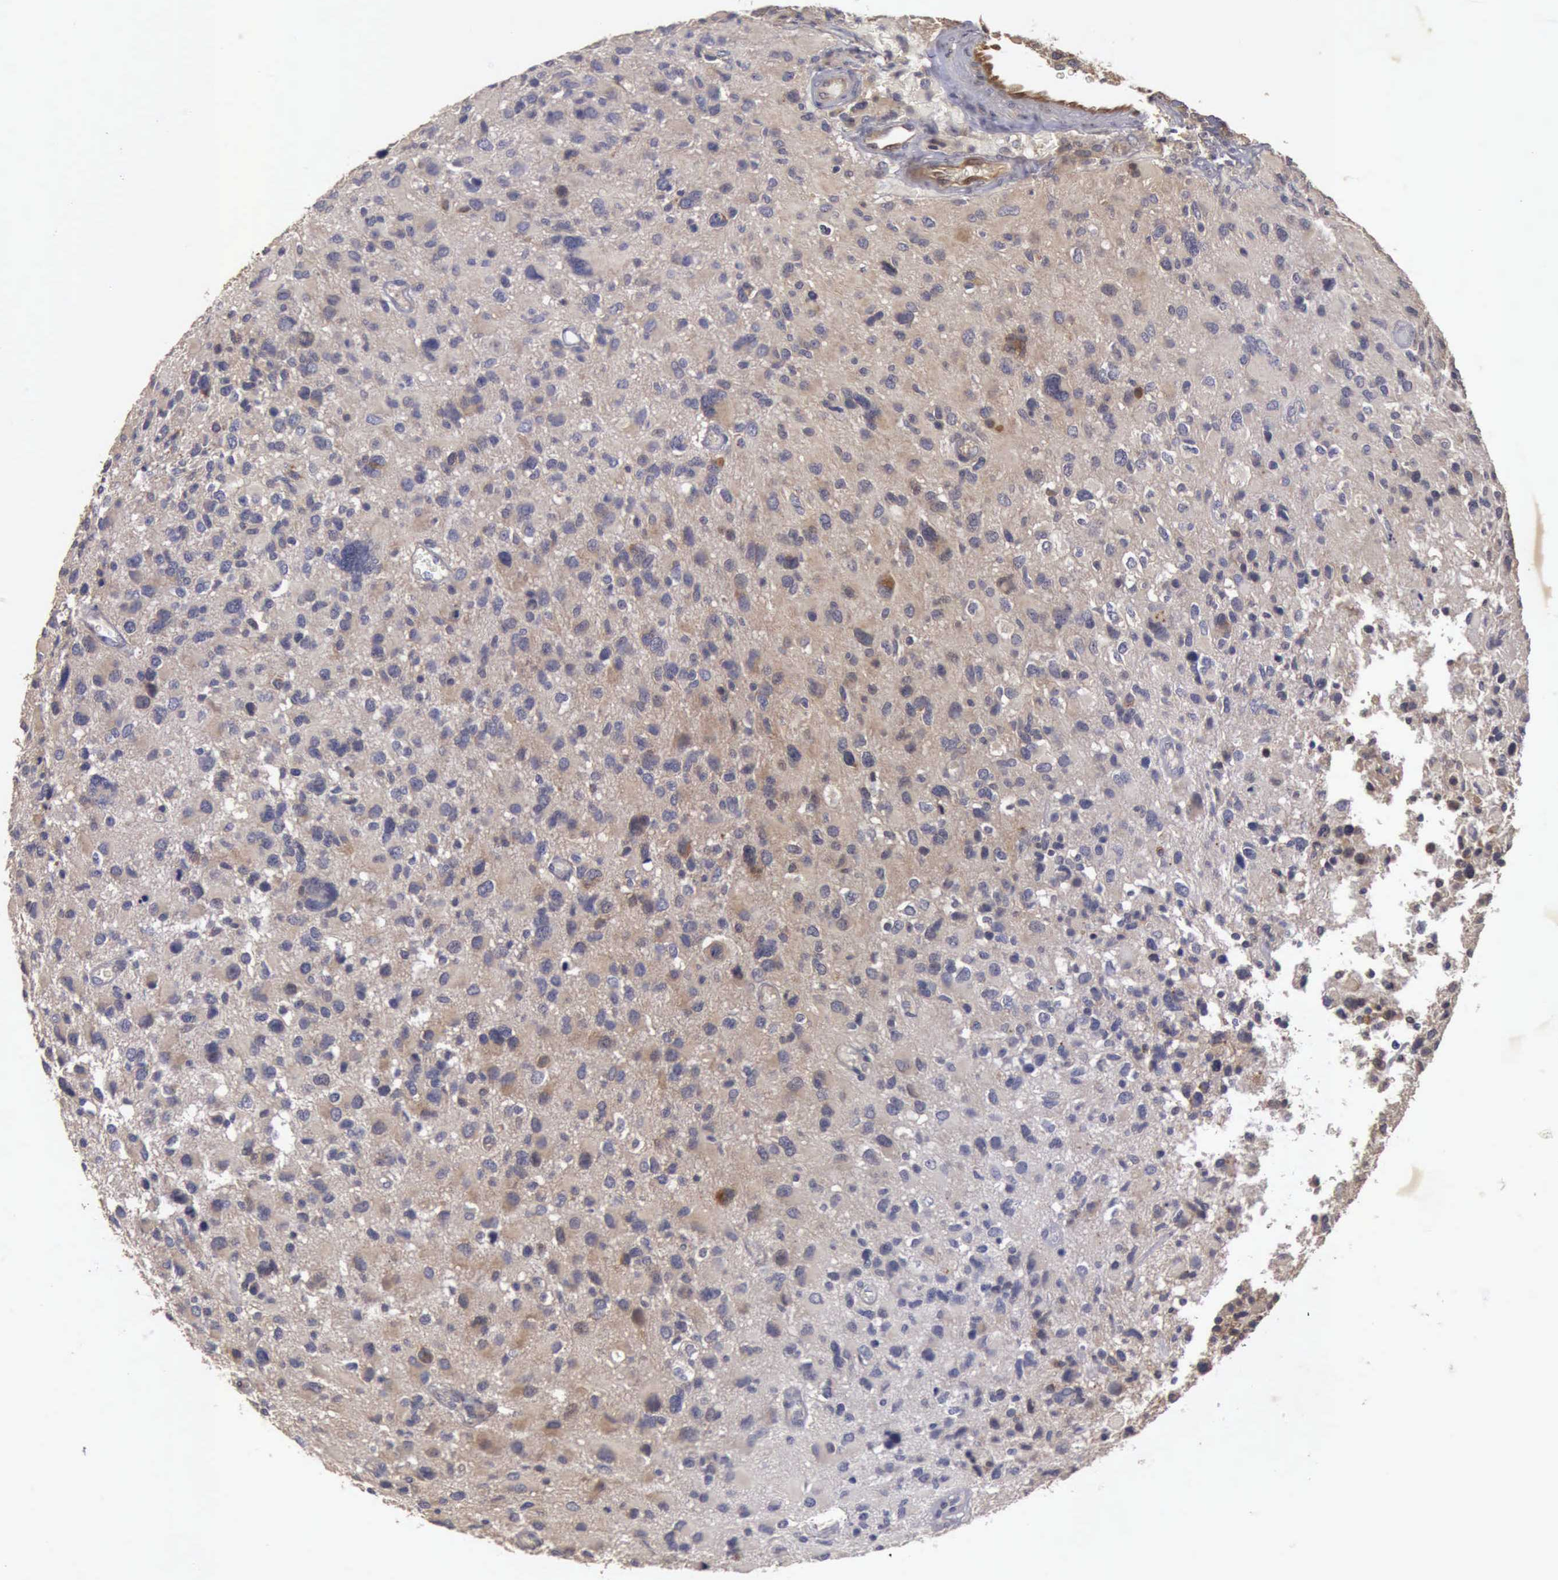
{"staining": {"intensity": "negative", "quantity": "none", "location": "none"}, "tissue": "glioma", "cell_type": "Tumor cells", "image_type": "cancer", "snomed": [{"axis": "morphology", "description": "Glioma, malignant, High grade"}, {"axis": "topography", "description": "Brain"}], "caption": "An IHC micrograph of malignant high-grade glioma is shown. There is no staining in tumor cells of malignant high-grade glioma.", "gene": "BMX", "patient": {"sex": "male", "age": 69}}